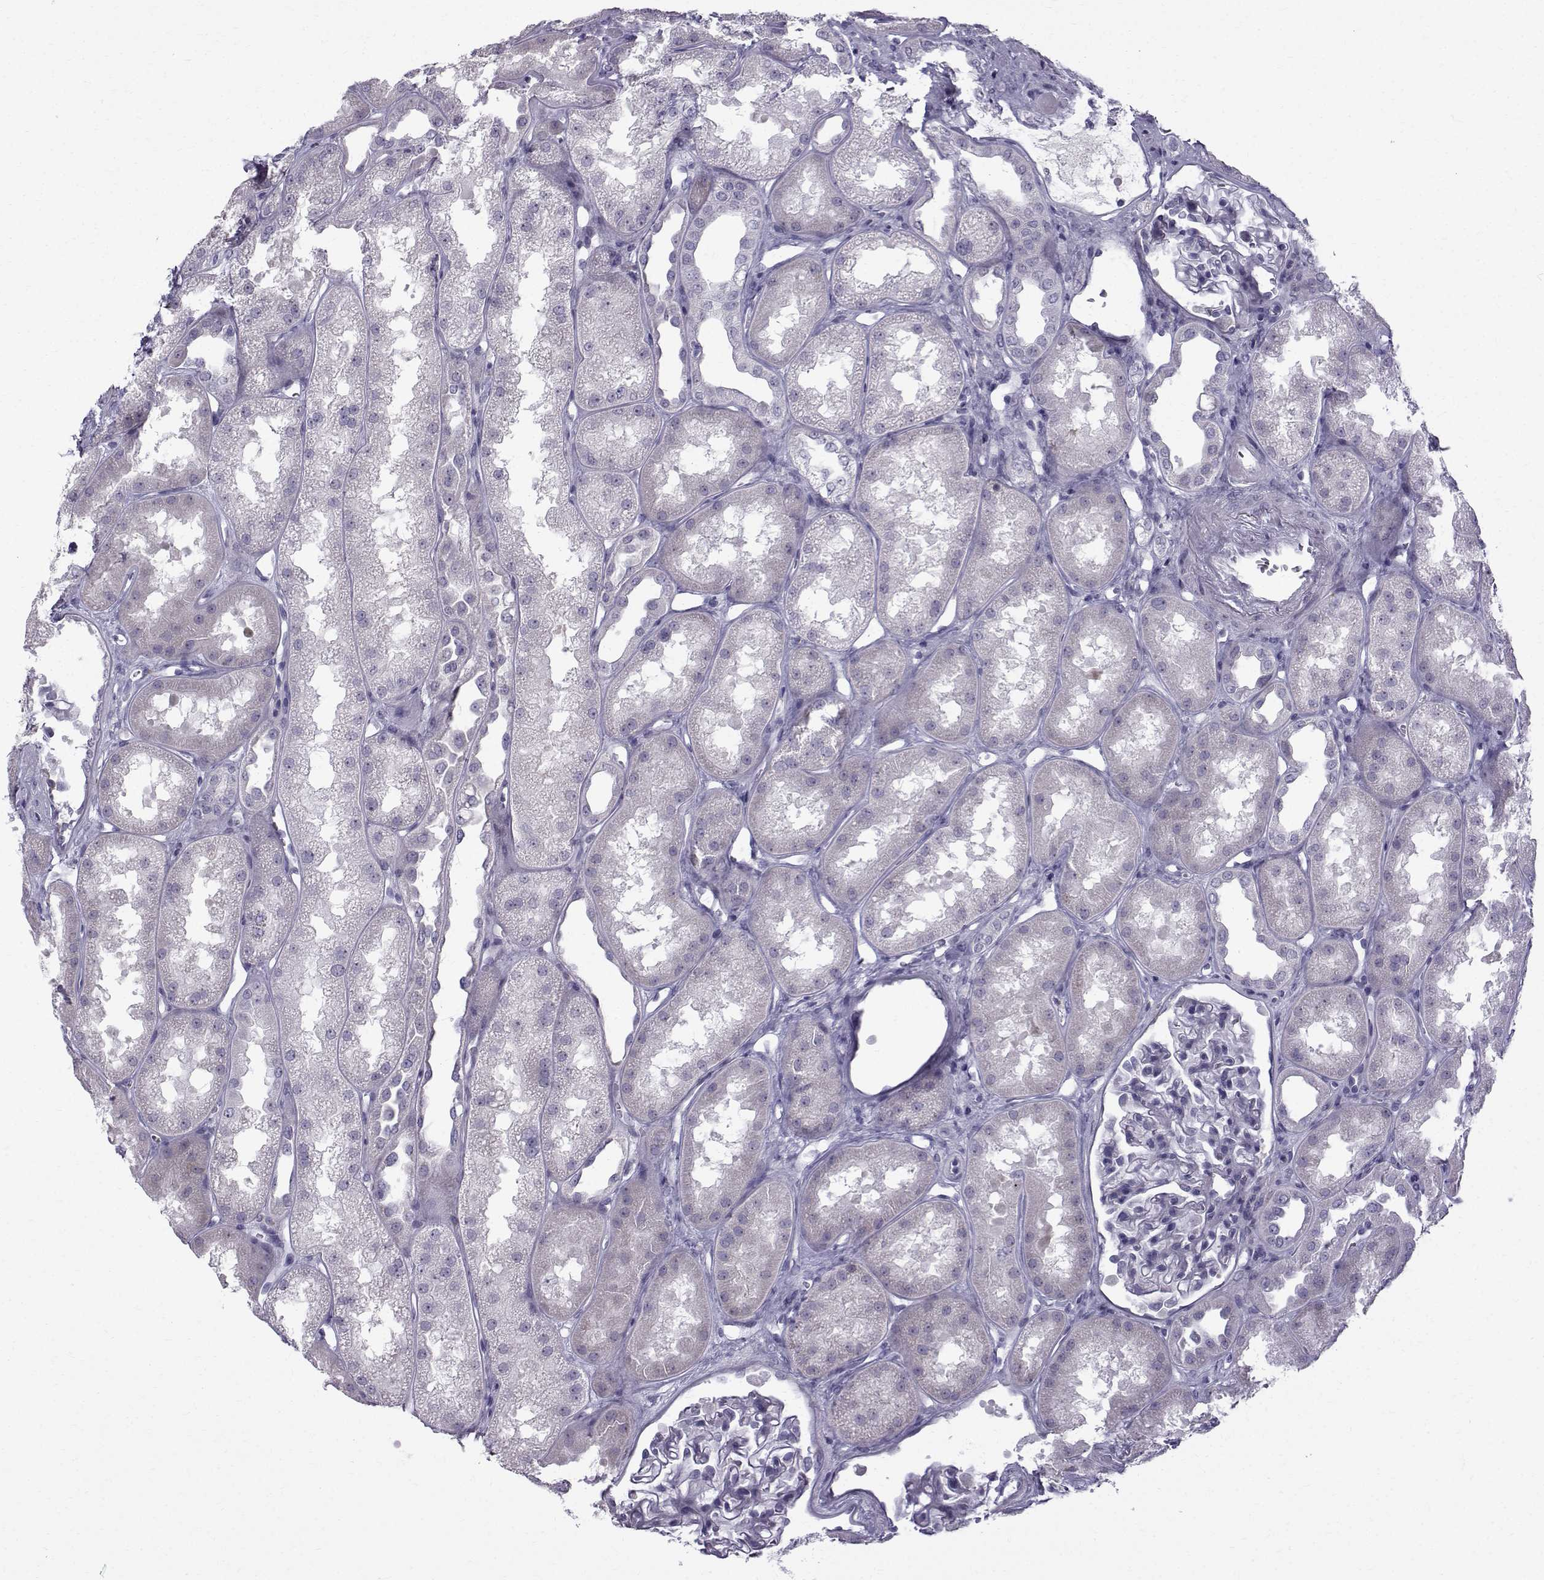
{"staining": {"intensity": "negative", "quantity": "none", "location": "none"}, "tissue": "kidney", "cell_type": "Cells in glomeruli", "image_type": "normal", "snomed": [{"axis": "morphology", "description": "Normal tissue, NOS"}, {"axis": "topography", "description": "Kidney"}], "caption": "A histopathology image of kidney stained for a protein exhibits no brown staining in cells in glomeruli. (Stains: DAB (3,3'-diaminobenzidine) immunohistochemistry (IHC) with hematoxylin counter stain, Microscopy: brightfield microscopy at high magnification).", "gene": "ROPN1B", "patient": {"sex": "male", "age": 61}}